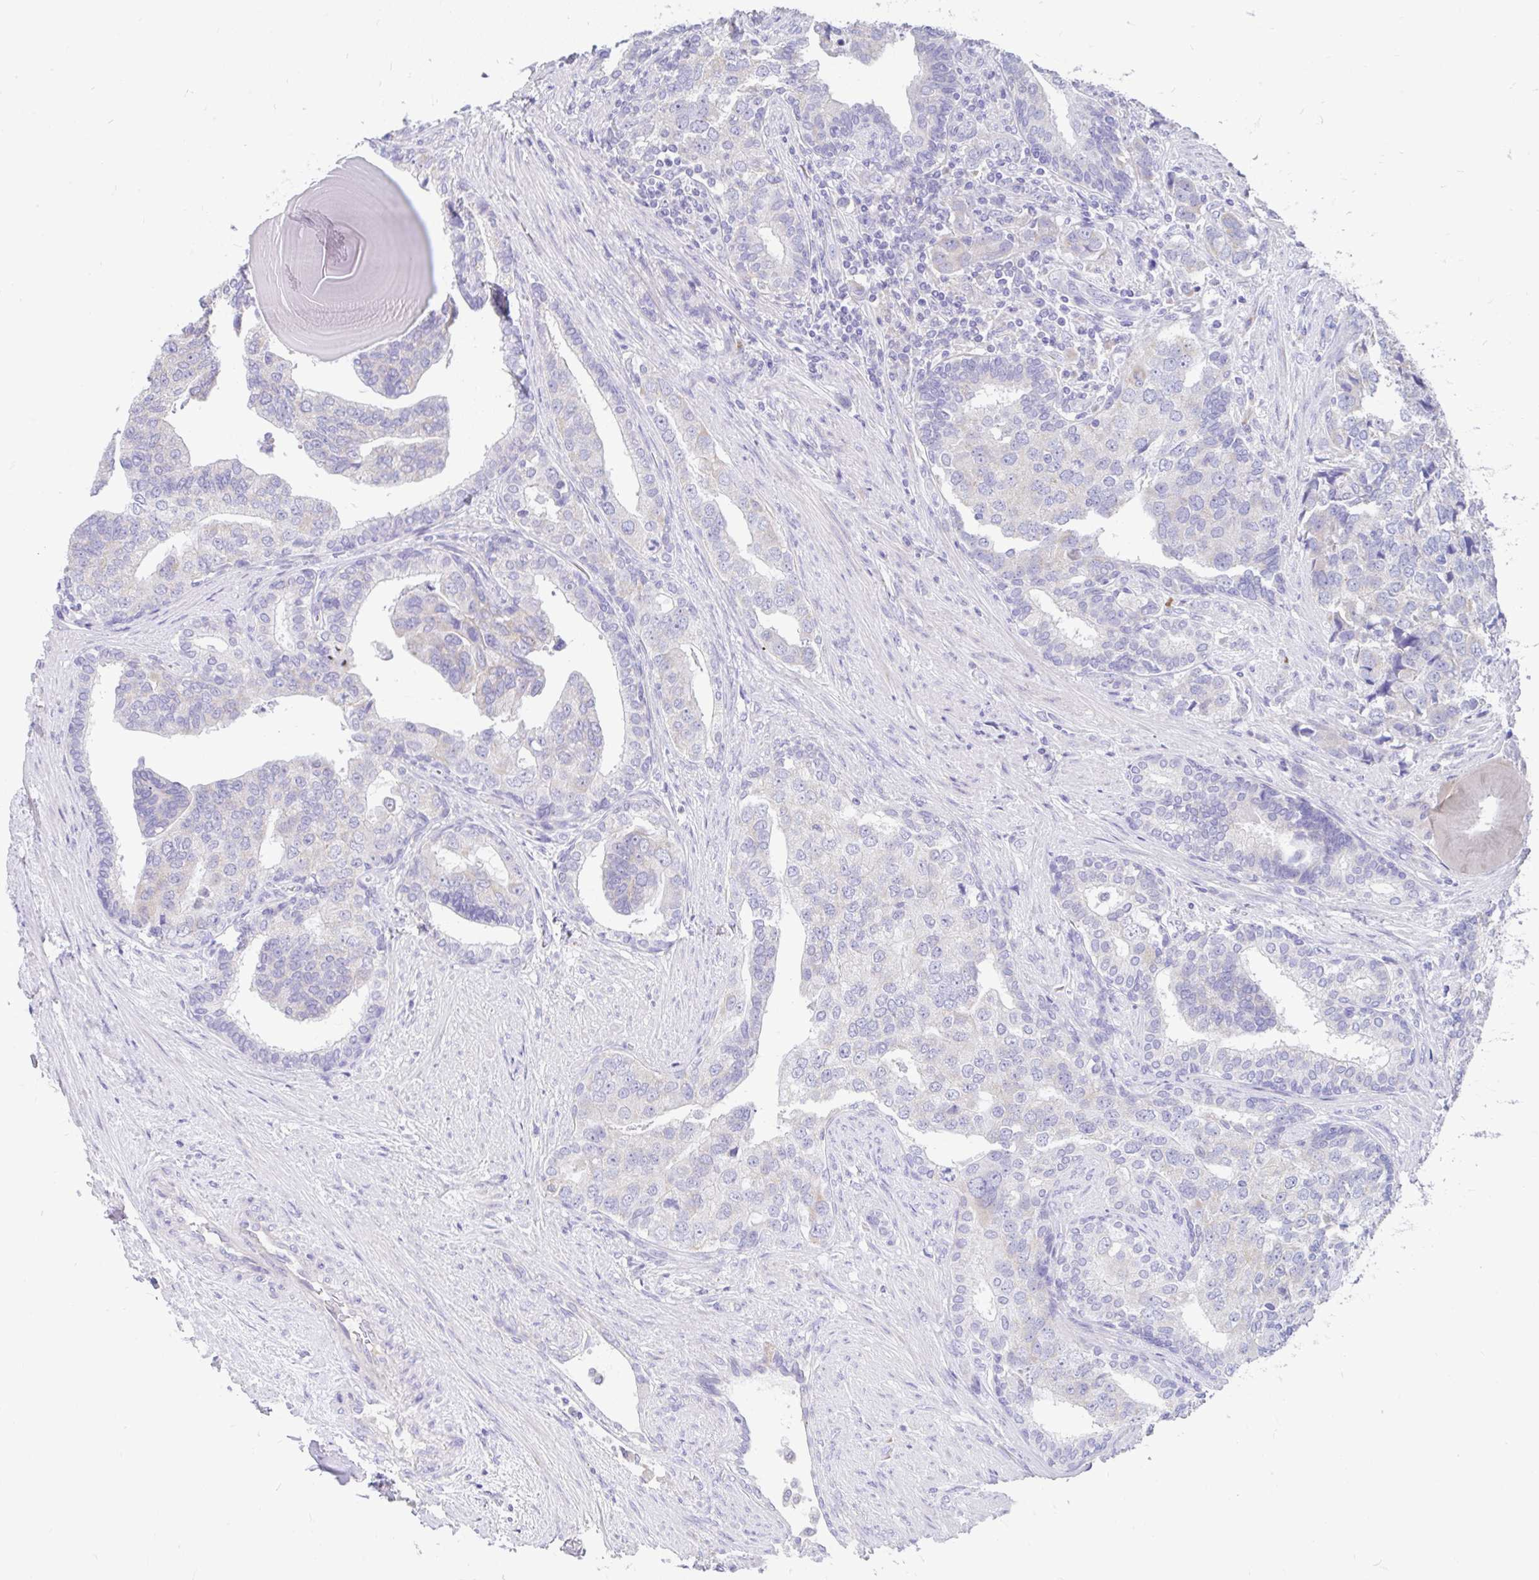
{"staining": {"intensity": "negative", "quantity": "none", "location": "none"}, "tissue": "prostate cancer", "cell_type": "Tumor cells", "image_type": "cancer", "snomed": [{"axis": "morphology", "description": "Adenocarcinoma, High grade"}, {"axis": "topography", "description": "Prostate"}], "caption": "Immunohistochemistry (IHC) micrograph of neoplastic tissue: prostate high-grade adenocarcinoma stained with DAB (3,3'-diaminobenzidine) displays no significant protein positivity in tumor cells. The staining was performed using DAB to visualize the protein expression in brown, while the nuclei were stained in blue with hematoxylin (Magnification: 20x).", "gene": "CCSAP", "patient": {"sex": "male", "age": 68}}